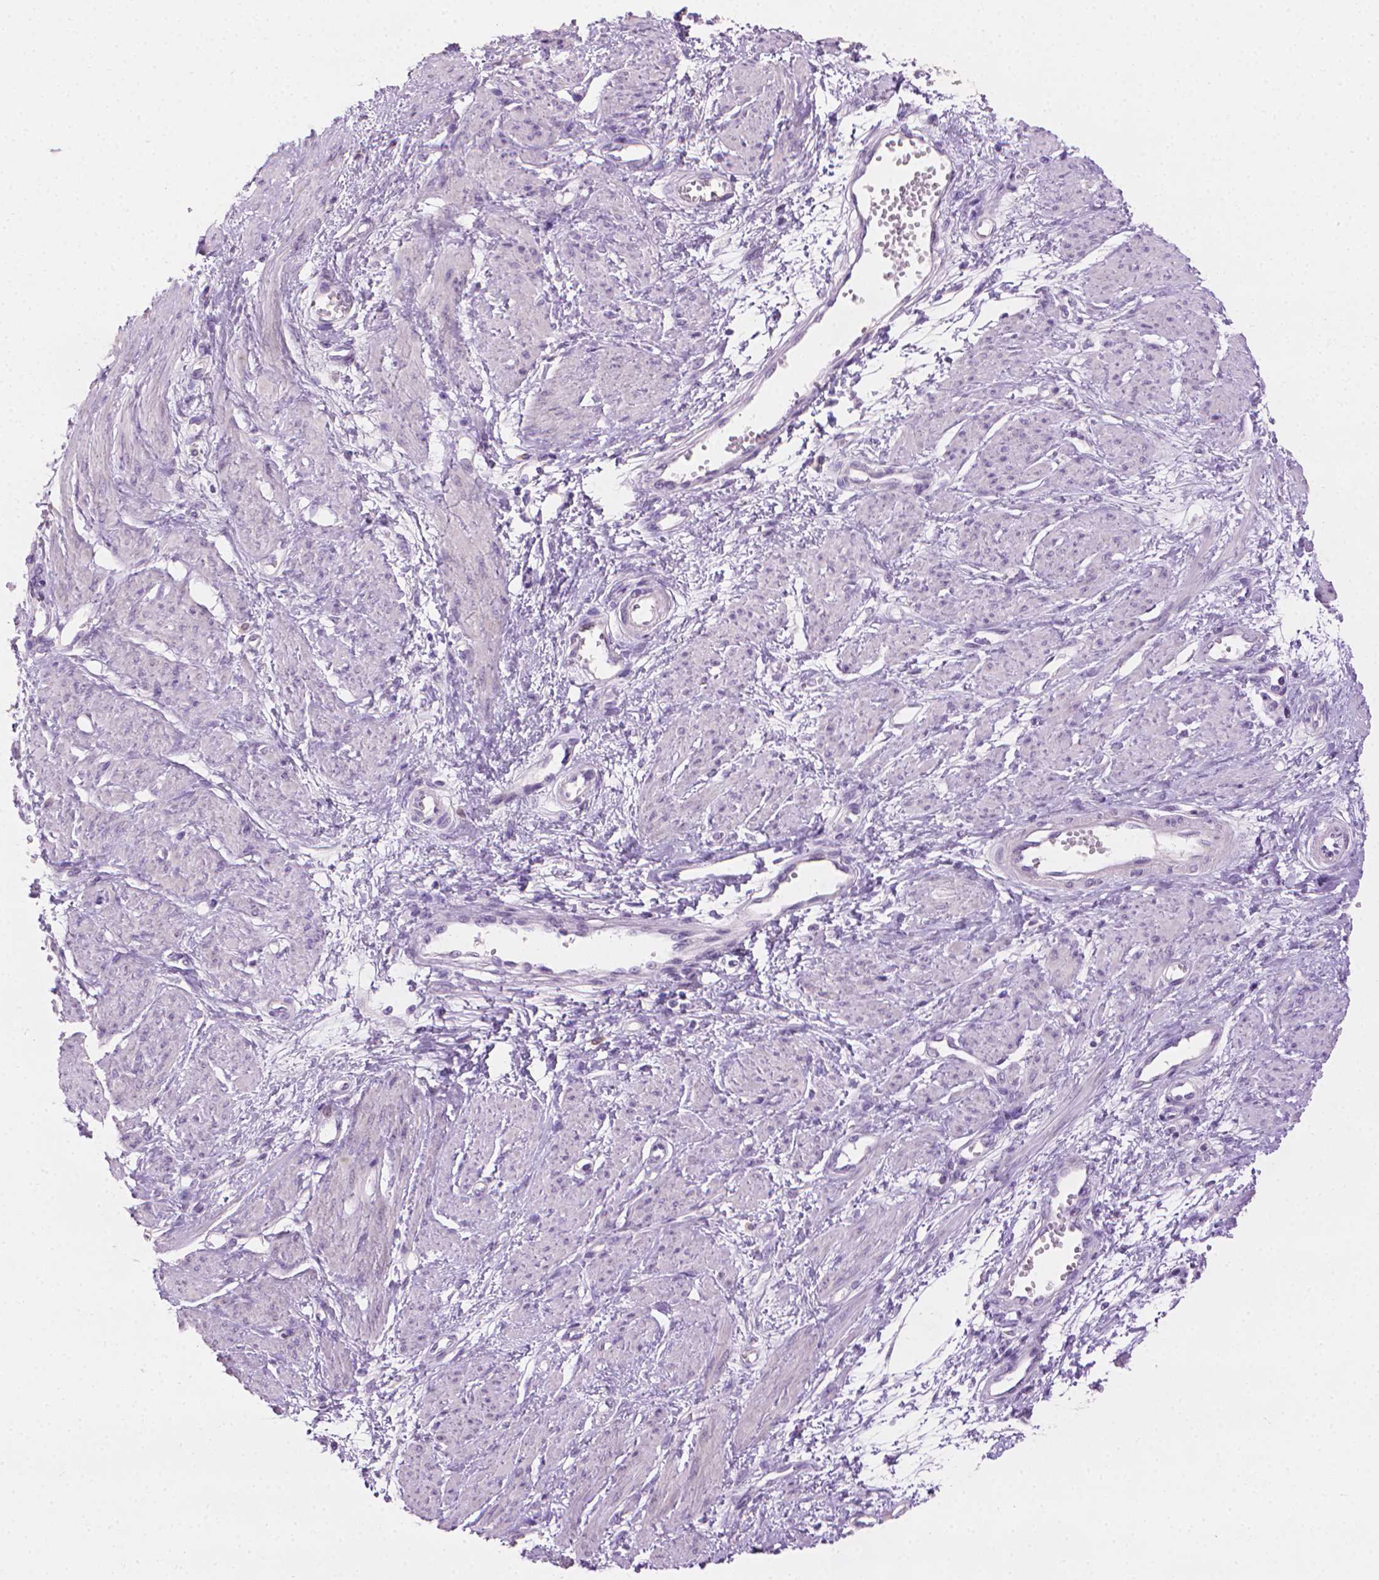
{"staining": {"intensity": "negative", "quantity": "none", "location": "none"}, "tissue": "smooth muscle", "cell_type": "Smooth muscle cells", "image_type": "normal", "snomed": [{"axis": "morphology", "description": "Normal tissue, NOS"}, {"axis": "topography", "description": "Smooth muscle"}, {"axis": "topography", "description": "Uterus"}], "caption": "Immunohistochemical staining of benign human smooth muscle demonstrates no significant positivity in smooth muscle cells. The staining is performed using DAB (3,3'-diaminobenzidine) brown chromogen with nuclei counter-stained in using hematoxylin.", "gene": "MLANA", "patient": {"sex": "female", "age": 39}}